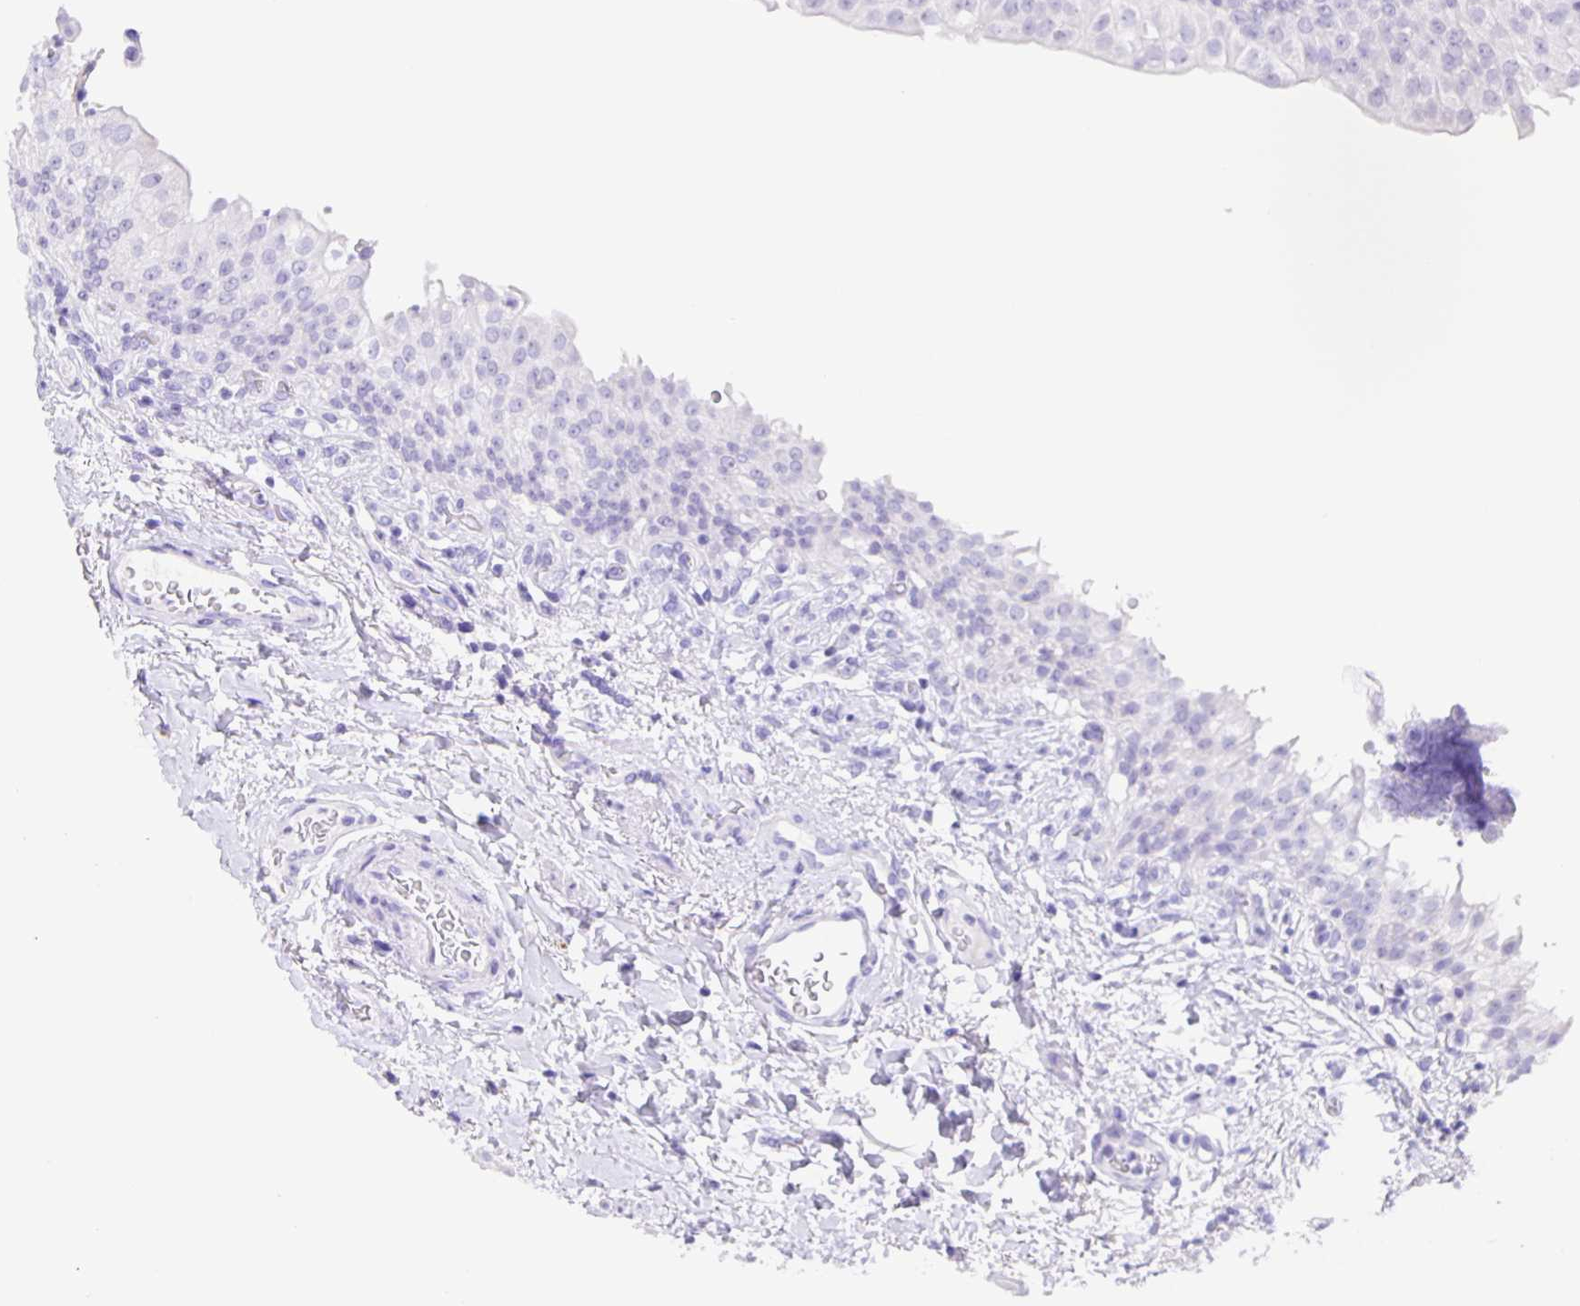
{"staining": {"intensity": "negative", "quantity": "none", "location": "none"}, "tissue": "urinary bladder", "cell_type": "Urothelial cells", "image_type": "normal", "snomed": [{"axis": "morphology", "description": "Normal tissue, NOS"}, {"axis": "topography", "description": "Urinary bladder"}, {"axis": "topography", "description": "Peripheral nerve tissue"}], "caption": "Human urinary bladder stained for a protein using immunohistochemistry shows no expression in urothelial cells.", "gene": "GUCA2A", "patient": {"sex": "female", "age": 60}}